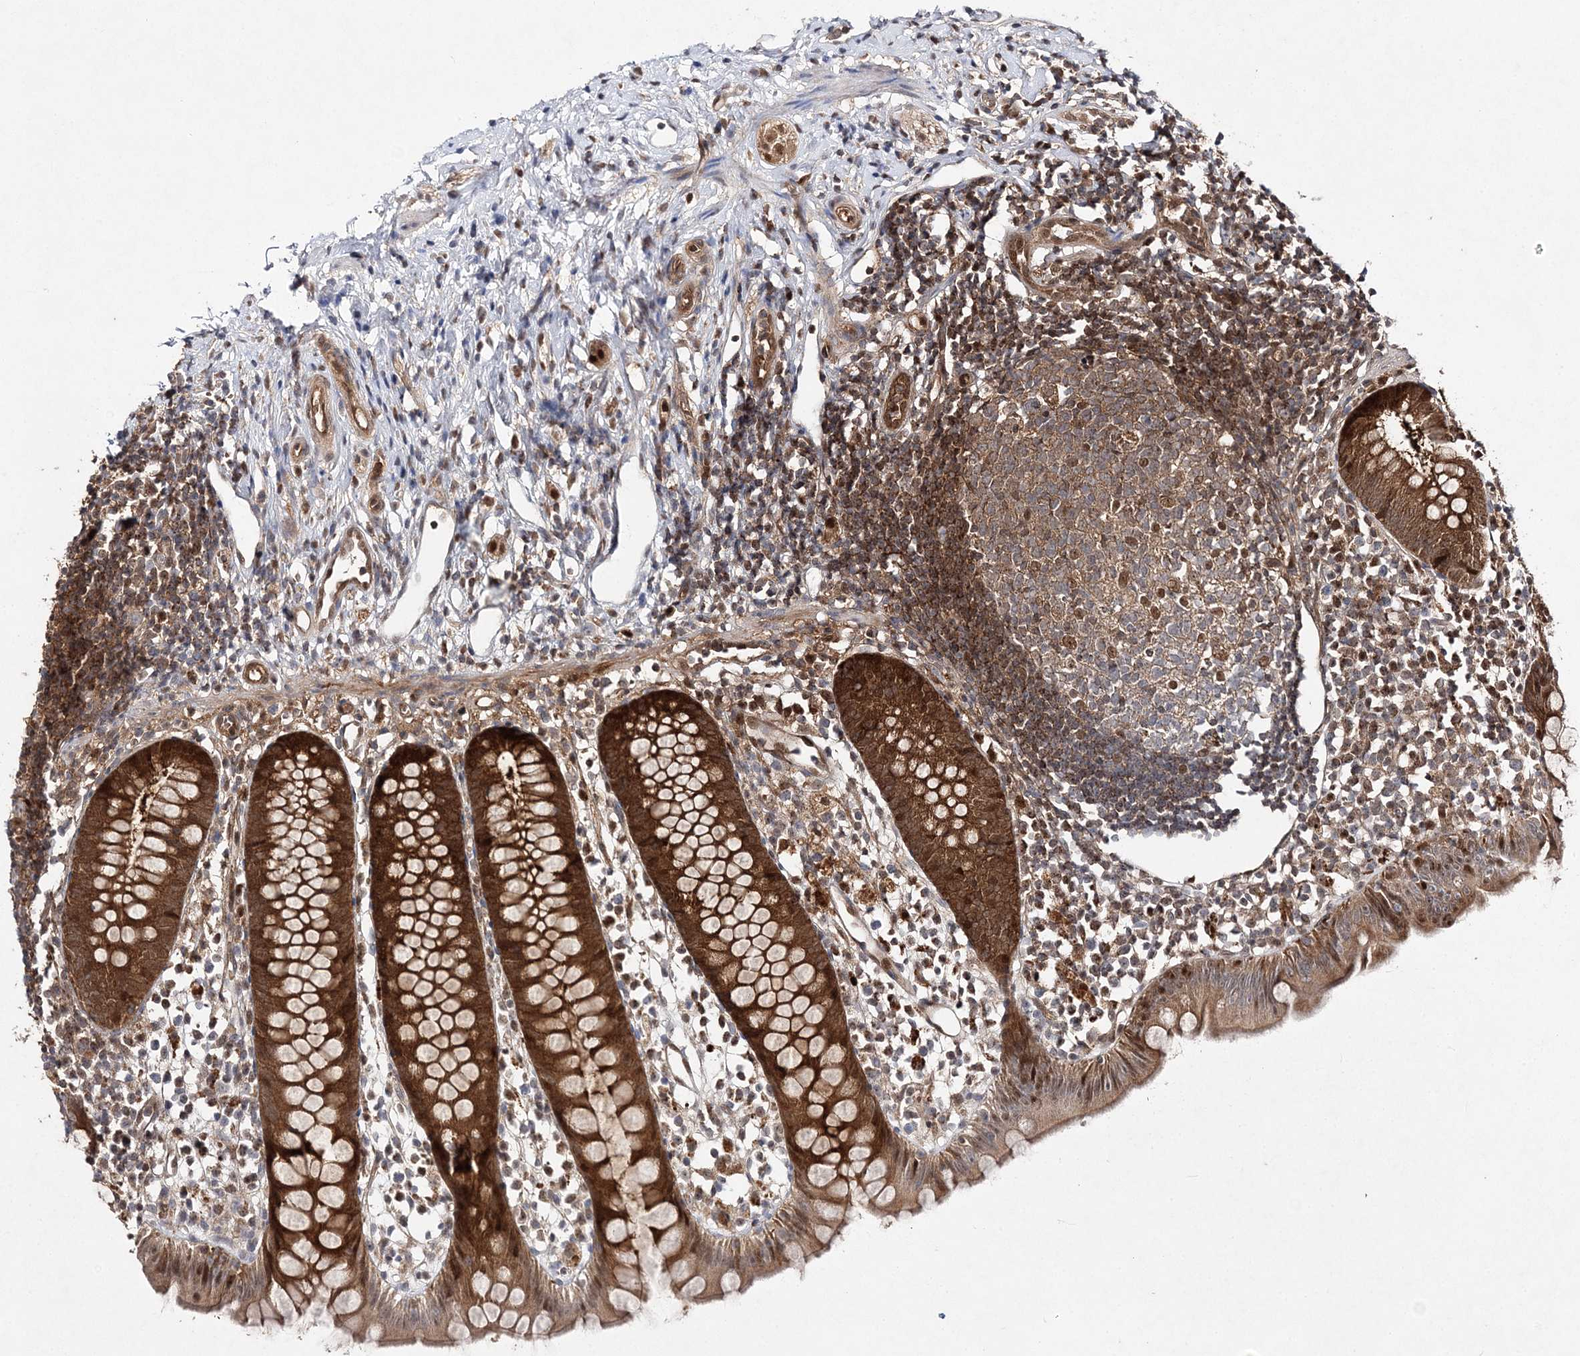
{"staining": {"intensity": "strong", "quantity": ">75%", "location": "cytoplasmic/membranous"}, "tissue": "appendix", "cell_type": "Glandular cells", "image_type": "normal", "snomed": [{"axis": "morphology", "description": "Normal tissue, NOS"}, {"axis": "topography", "description": "Appendix"}], "caption": "Appendix was stained to show a protein in brown. There is high levels of strong cytoplasmic/membranous staining in about >75% of glandular cells.", "gene": "NIF3L1", "patient": {"sex": "female", "age": 20}}